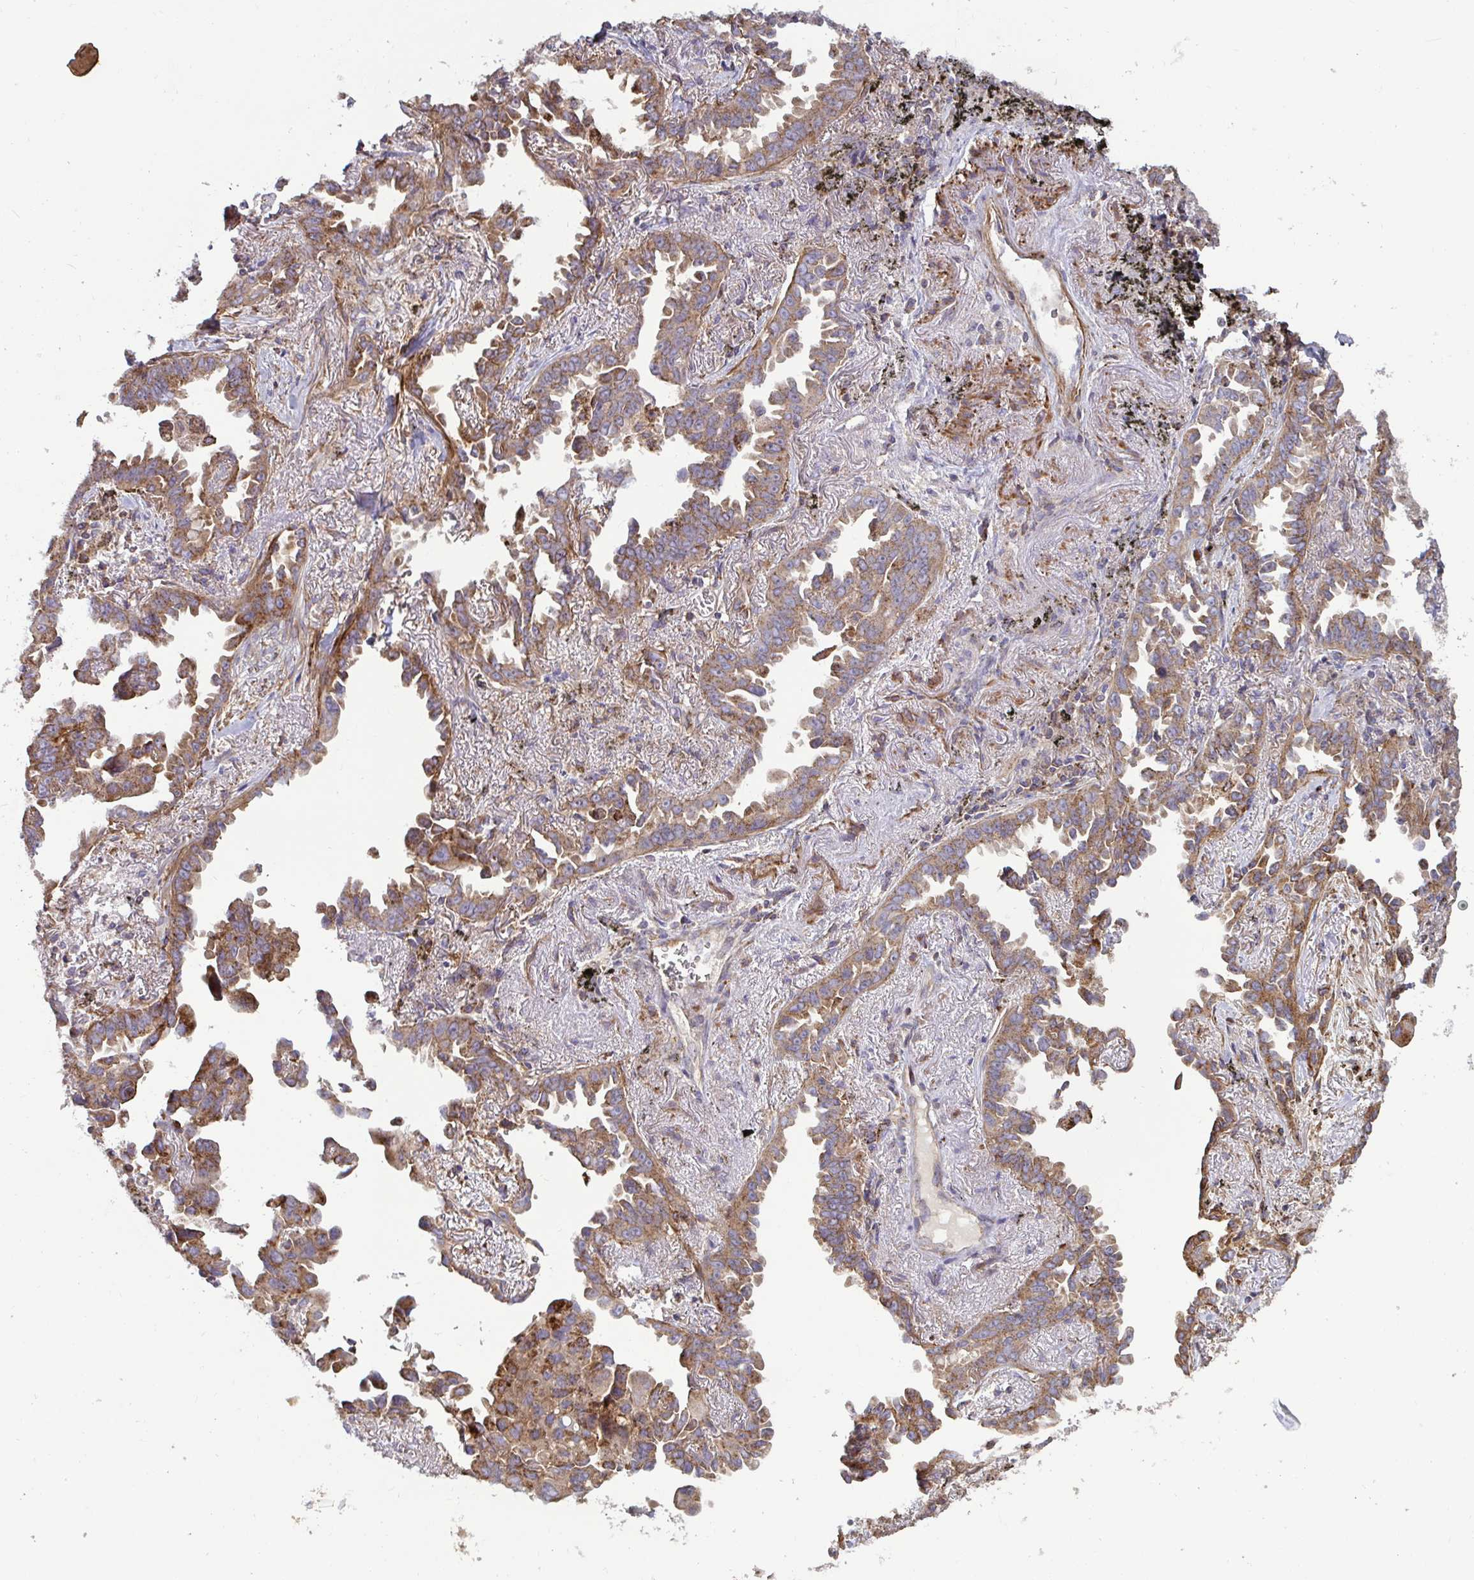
{"staining": {"intensity": "moderate", "quantity": ">75%", "location": "cytoplasmic/membranous"}, "tissue": "lung cancer", "cell_type": "Tumor cells", "image_type": "cancer", "snomed": [{"axis": "morphology", "description": "Adenocarcinoma, NOS"}, {"axis": "topography", "description": "Lung"}], "caption": "Immunohistochemical staining of human adenocarcinoma (lung) exhibits medium levels of moderate cytoplasmic/membranous protein staining in about >75% of tumor cells.", "gene": "SPRY1", "patient": {"sex": "male", "age": 68}}